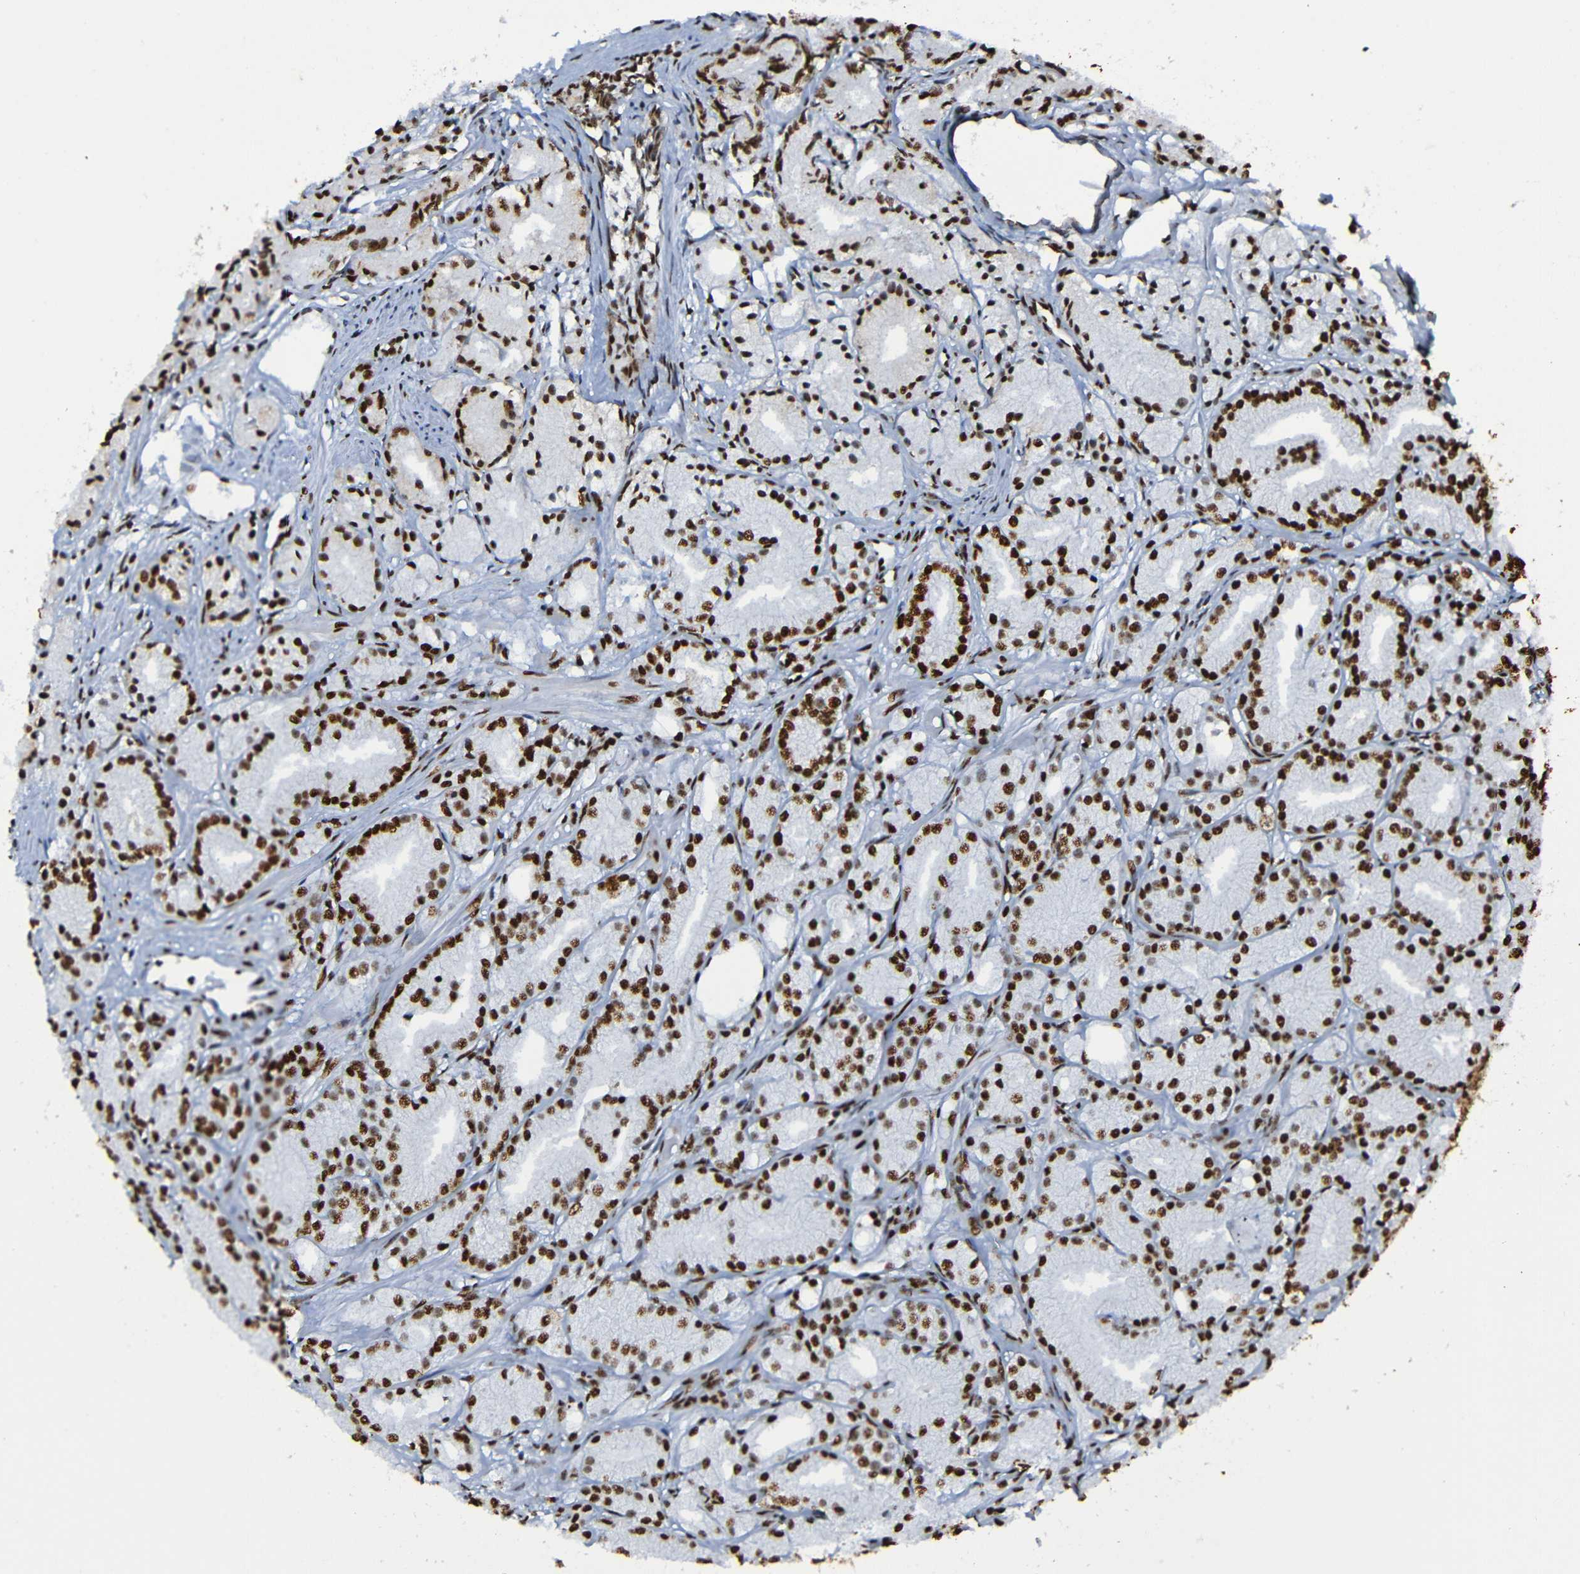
{"staining": {"intensity": "strong", "quantity": ">75%", "location": "nuclear"}, "tissue": "prostate cancer", "cell_type": "Tumor cells", "image_type": "cancer", "snomed": [{"axis": "morphology", "description": "Adenocarcinoma, Low grade"}, {"axis": "topography", "description": "Prostate"}], "caption": "A histopathology image showing strong nuclear positivity in about >75% of tumor cells in adenocarcinoma (low-grade) (prostate), as visualized by brown immunohistochemical staining.", "gene": "SRSF3", "patient": {"sex": "male", "age": 72}}